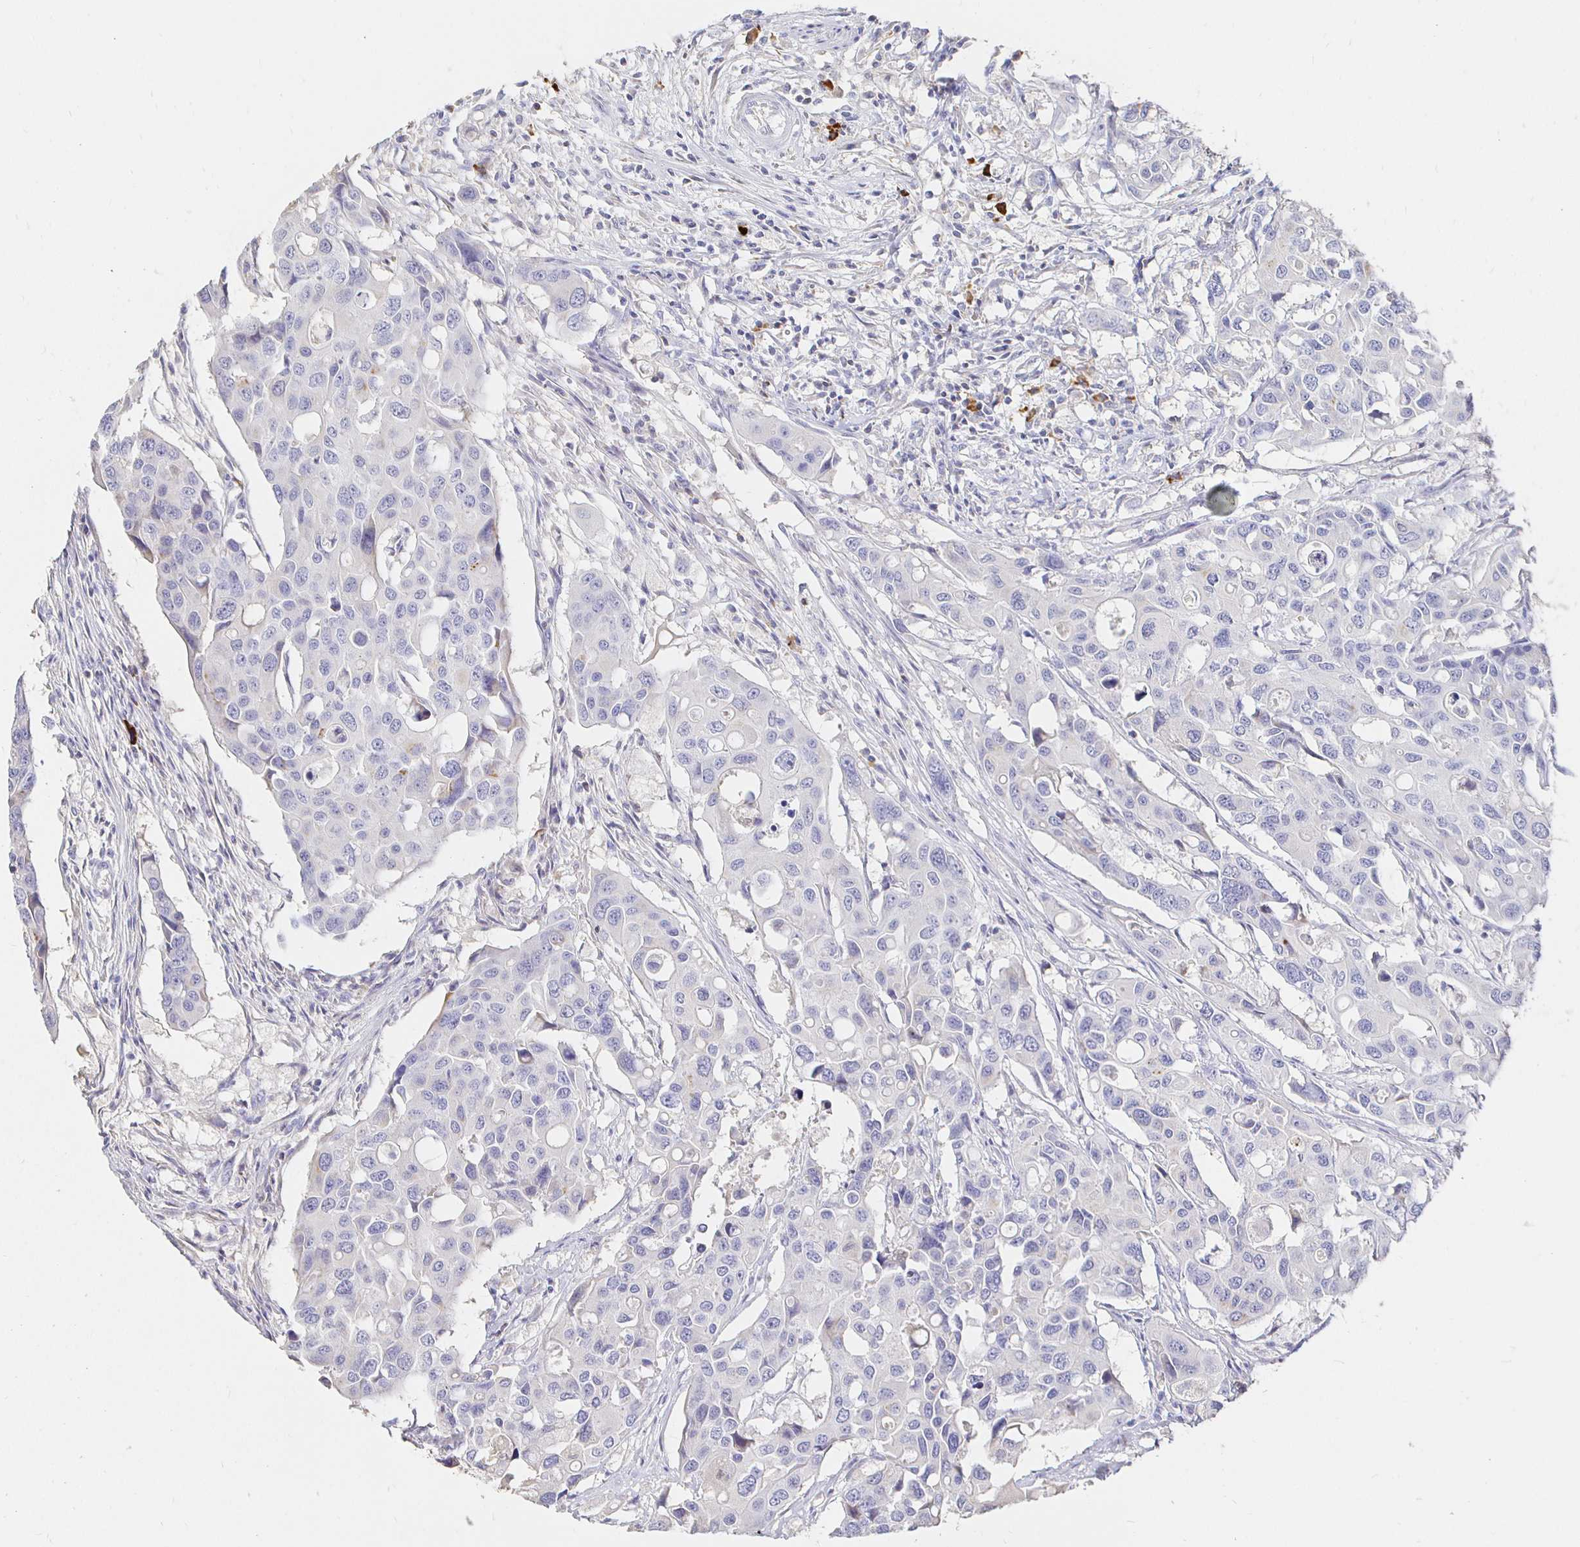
{"staining": {"intensity": "negative", "quantity": "none", "location": "none"}, "tissue": "colorectal cancer", "cell_type": "Tumor cells", "image_type": "cancer", "snomed": [{"axis": "morphology", "description": "Adenocarcinoma, NOS"}, {"axis": "topography", "description": "Colon"}], "caption": "This is an IHC photomicrograph of colorectal cancer (adenocarcinoma). There is no positivity in tumor cells.", "gene": "CXCR3", "patient": {"sex": "male", "age": 77}}